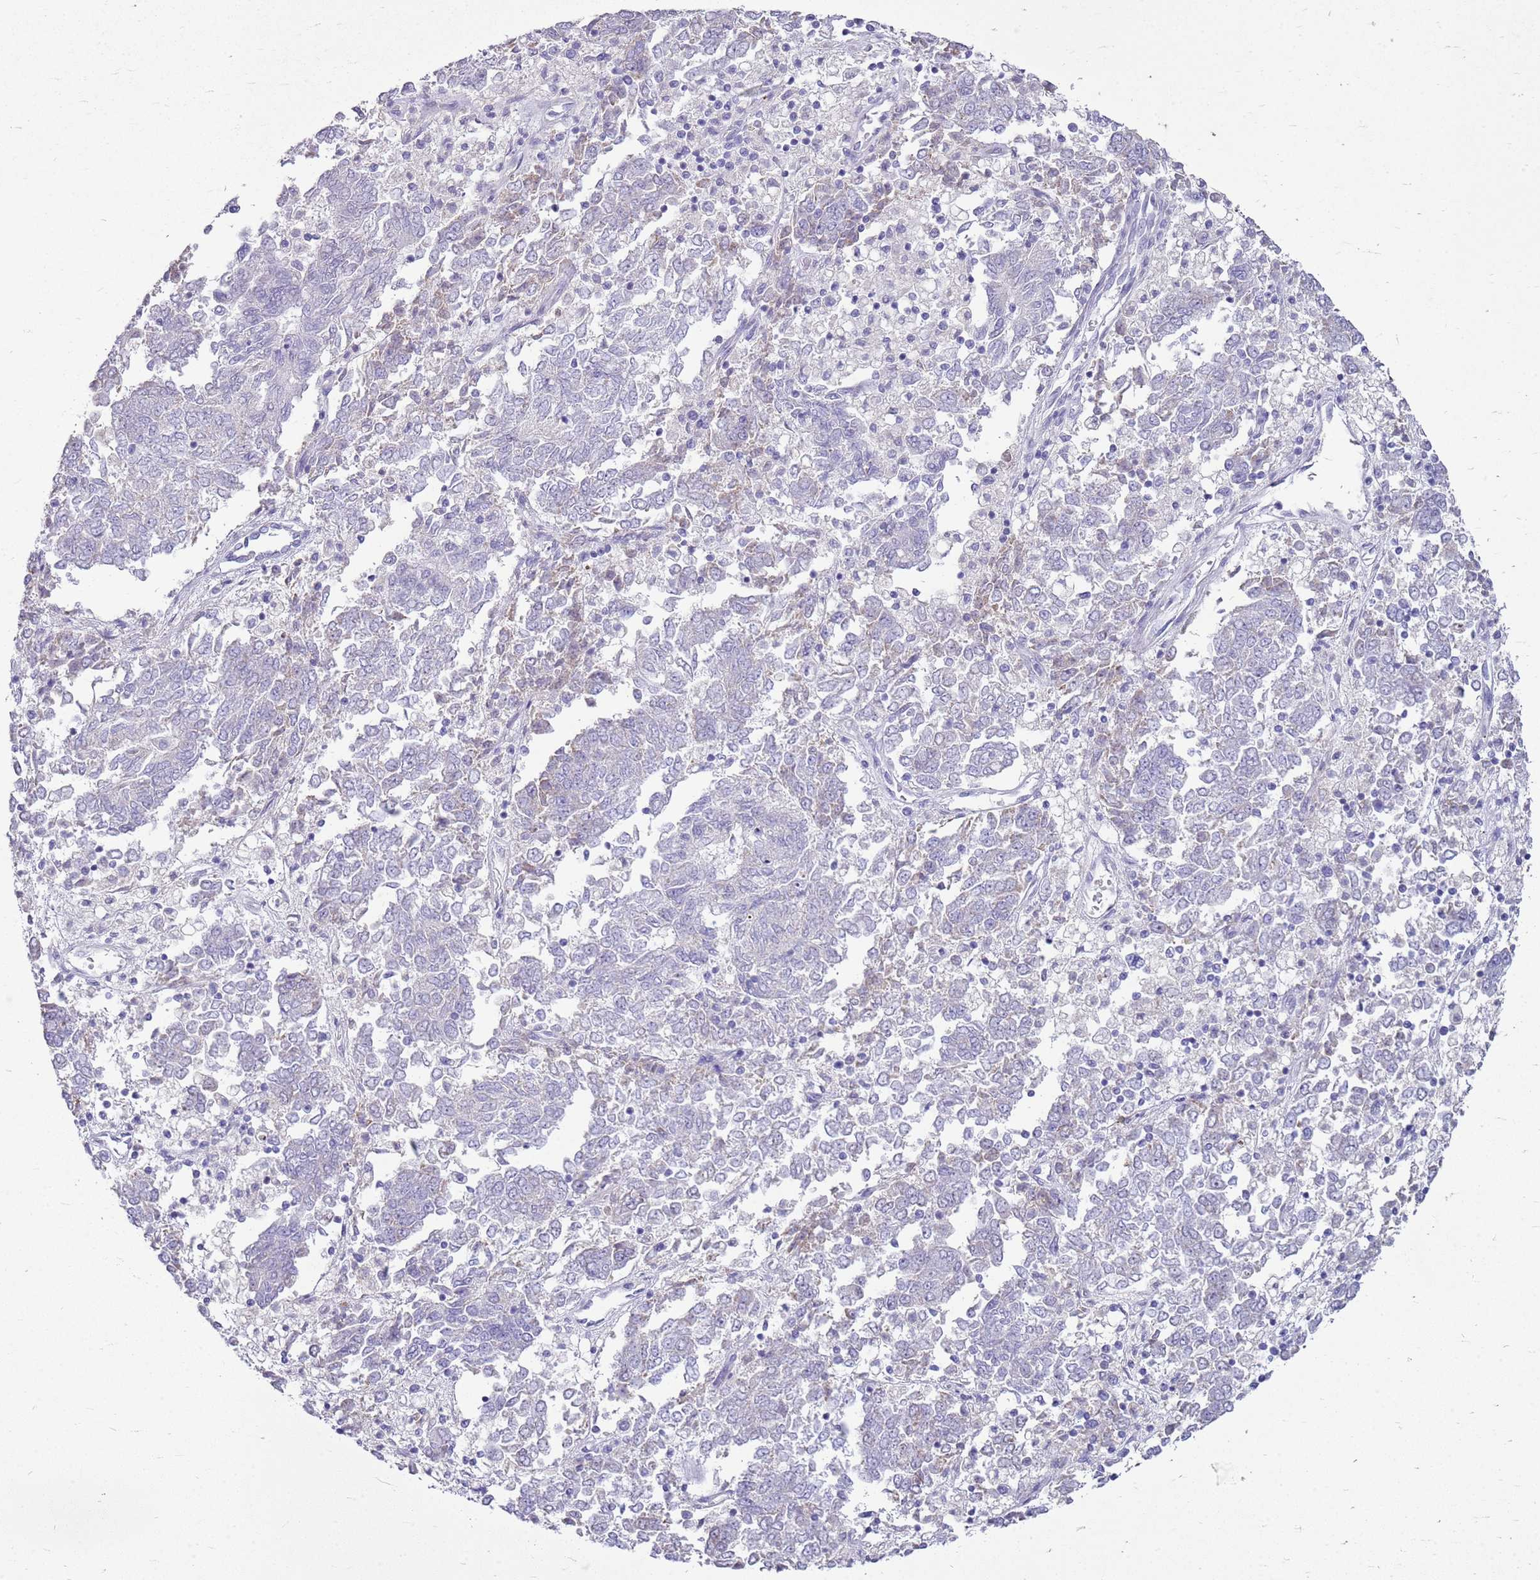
{"staining": {"intensity": "negative", "quantity": "none", "location": "none"}, "tissue": "endometrial cancer", "cell_type": "Tumor cells", "image_type": "cancer", "snomed": [{"axis": "morphology", "description": "Adenocarcinoma, NOS"}, {"axis": "topography", "description": "Endometrium"}], "caption": "IHC photomicrograph of neoplastic tissue: endometrial cancer (adenocarcinoma) stained with DAB exhibits no significant protein positivity in tumor cells.", "gene": "FABP2", "patient": {"sex": "female", "age": 80}}